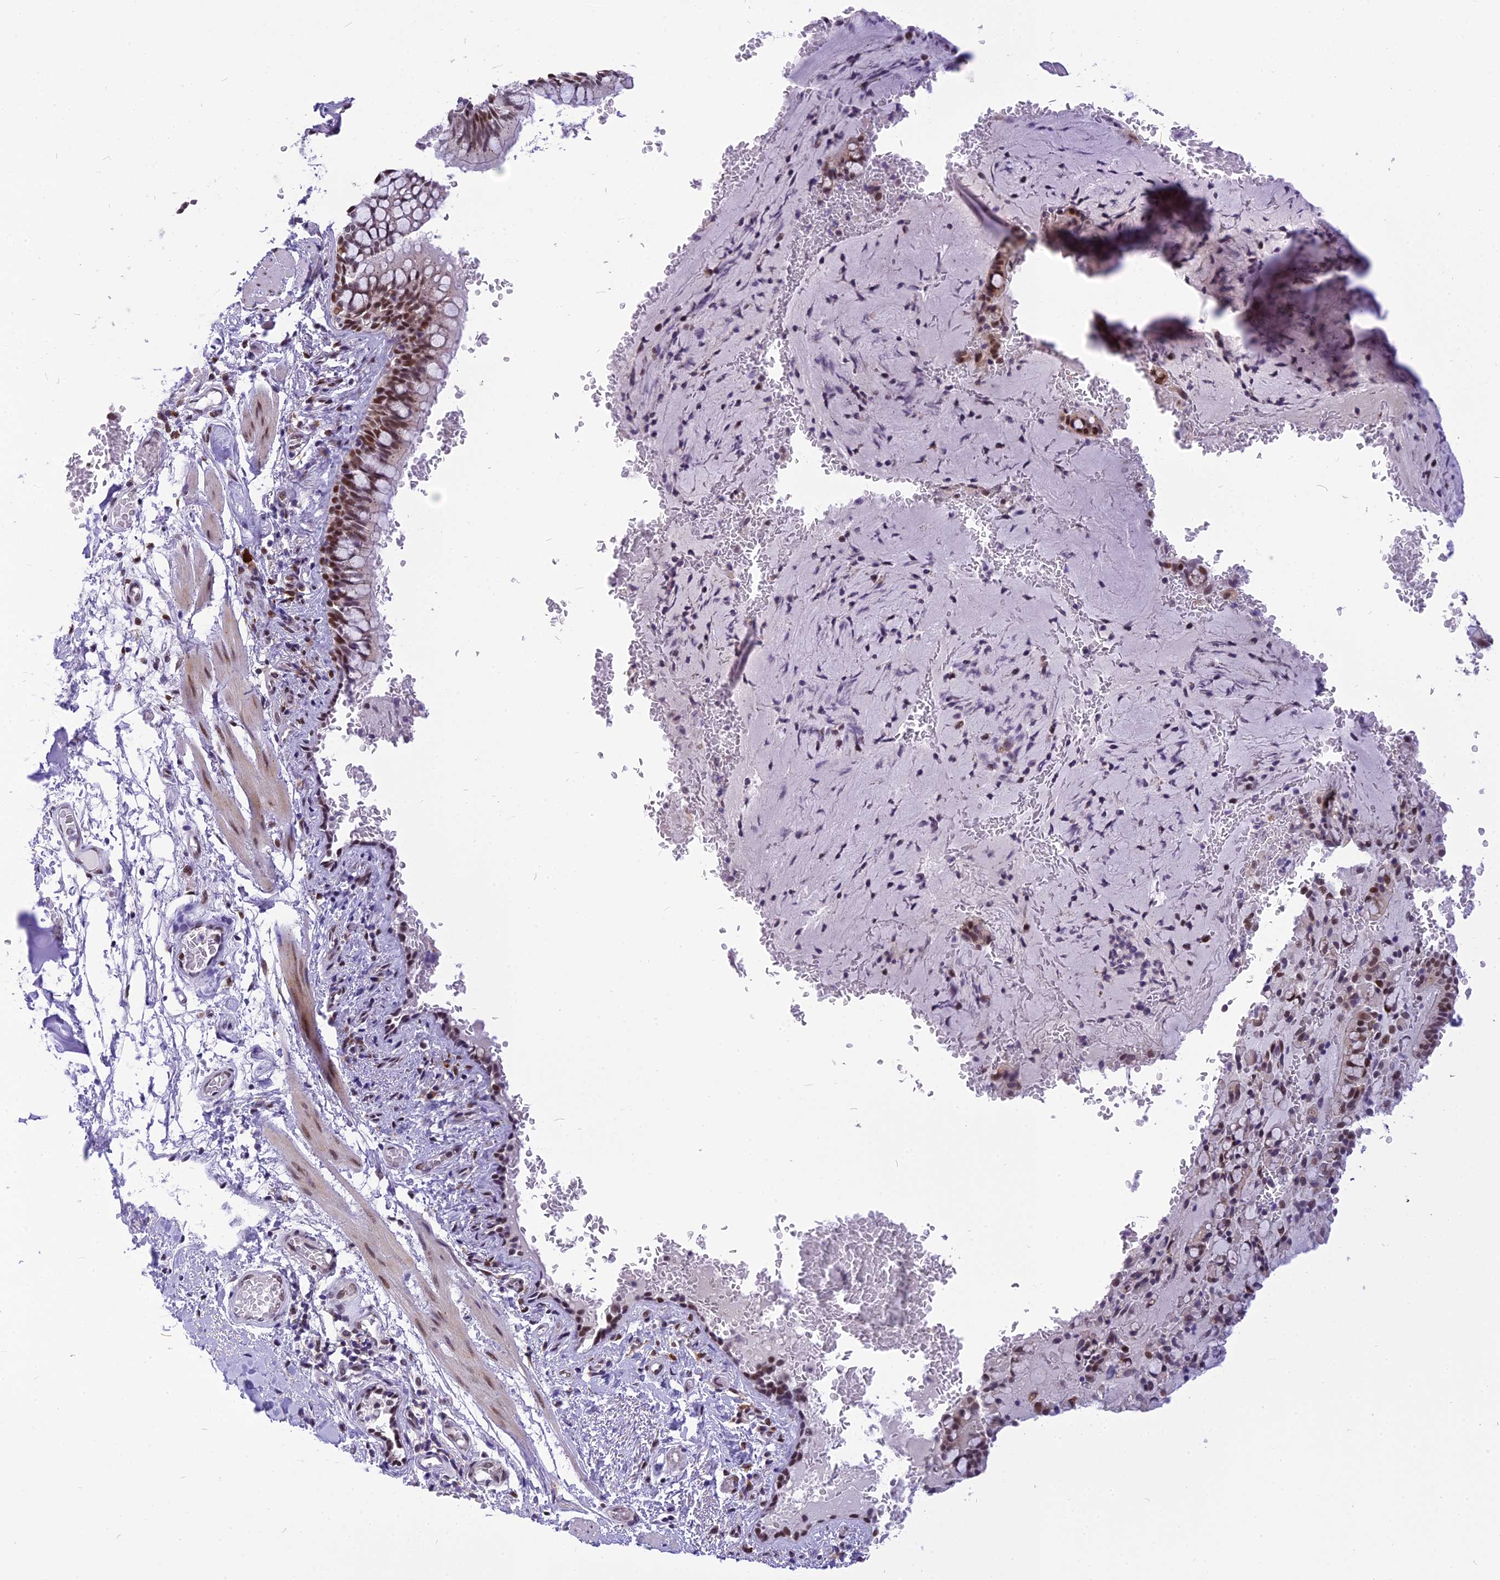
{"staining": {"intensity": "moderate", "quantity": ">75%", "location": "nuclear"}, "tissue": "bronchus", "cell_type": "Respiratory epithelial cells", "image_type": "normal", "snomed": [{"axis": "morphology", "description": "Normal tissue, NOS"}, {"axis": "topography", "description": "Cartilage tissue"}, {"axis": "topography", "description": "Bronchus"}], "caption": "A medium amount of moderate nuclear expression is seen in approximately >75% of respiratory epithelial cells in benign bronchus.", "gene": "IRF2BP1", "patient": {"sex": "female", "age": 36}}